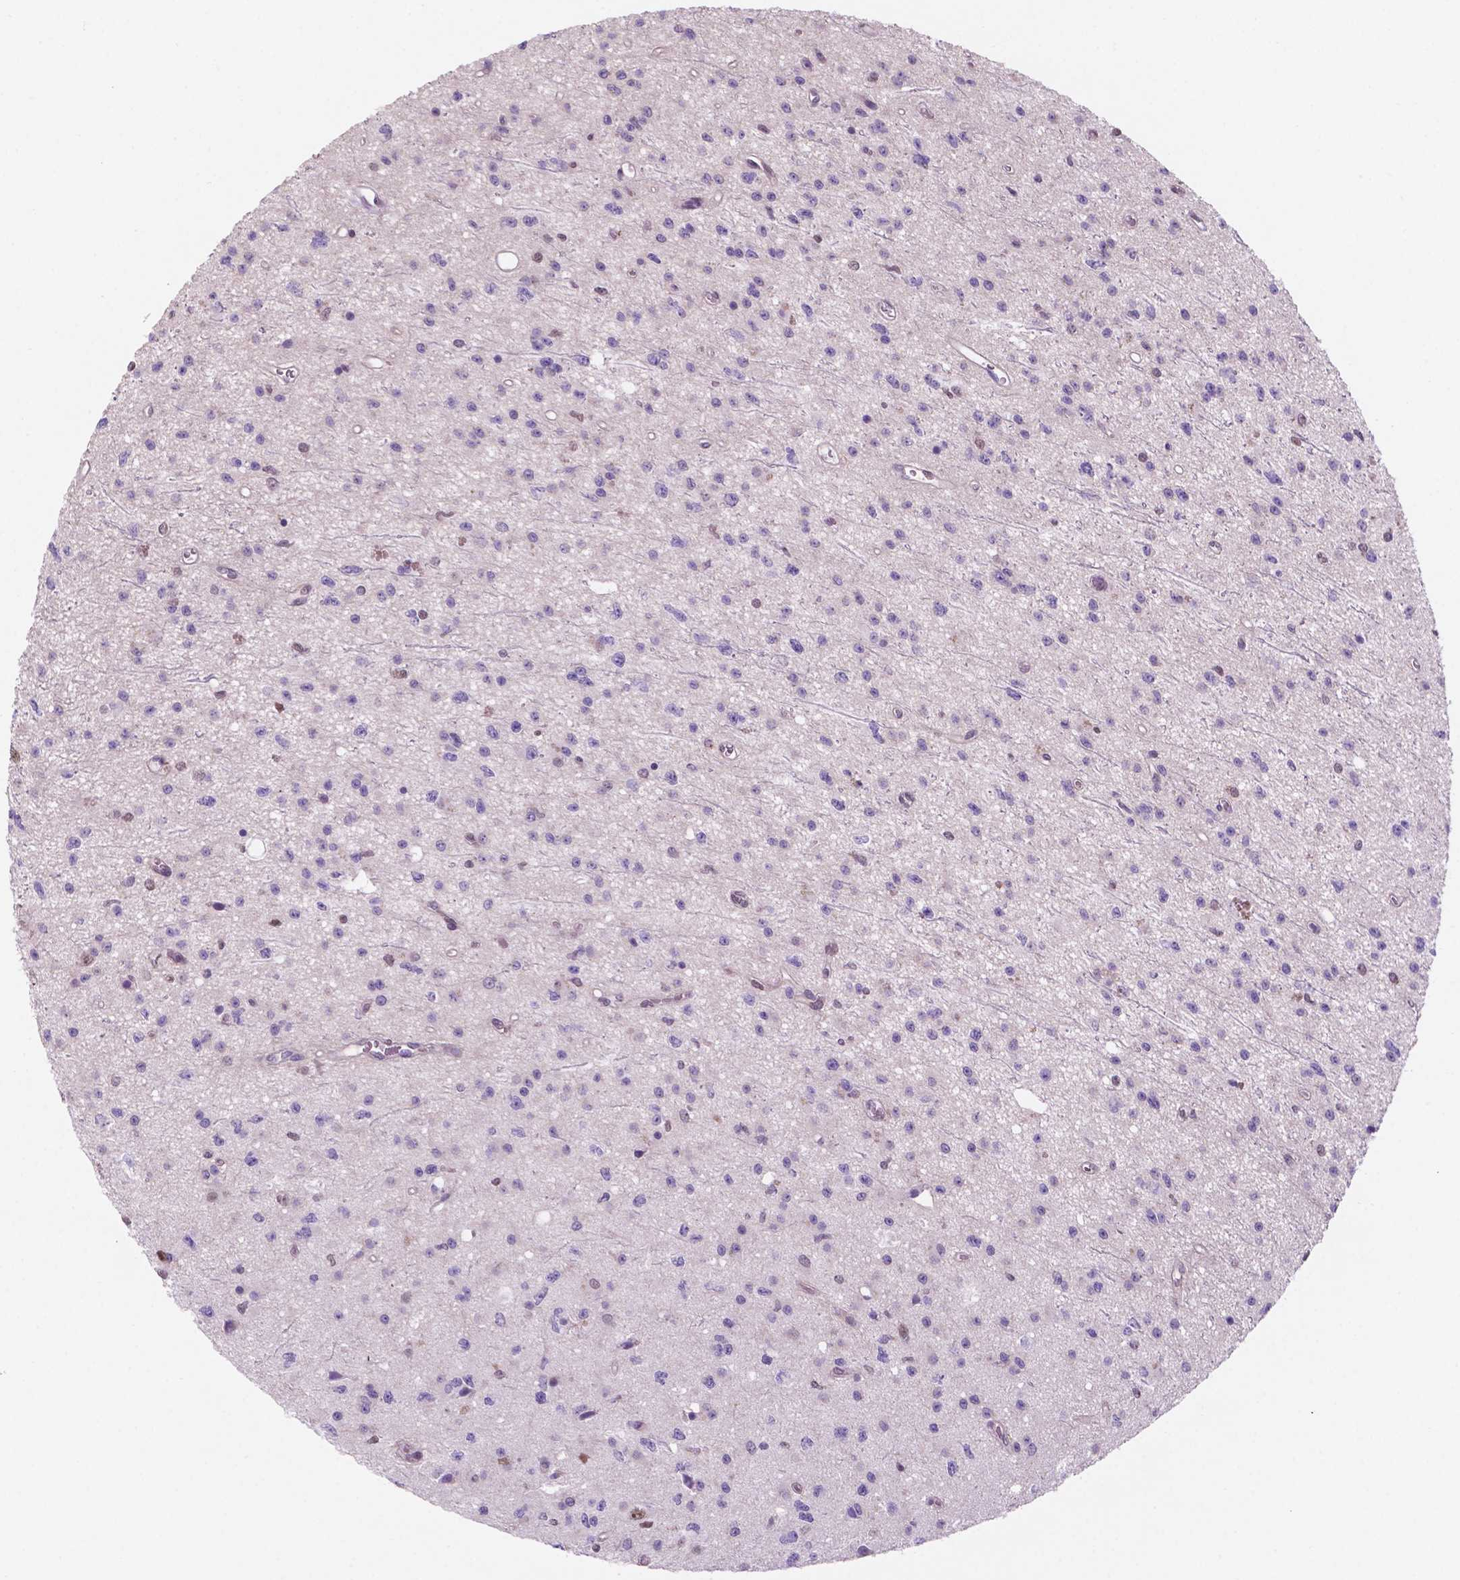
{"staining": {"intensity": "negative", "quantity": "none", "location": "none"}, "tissue": "glioma", "cell_type": "Tumor cells", "image_type": "cancer", "snomed": [{"axis": "morphology", "description": "Glioma, malignant, Low grade"}, {"axis": "topography", "description": "Brain"}], "caption": "A photomicrograph of human glioma is negative for staining in tumor cells.", "gene": "FAM50B", "patient": {"sex": "female", "age": 45}}